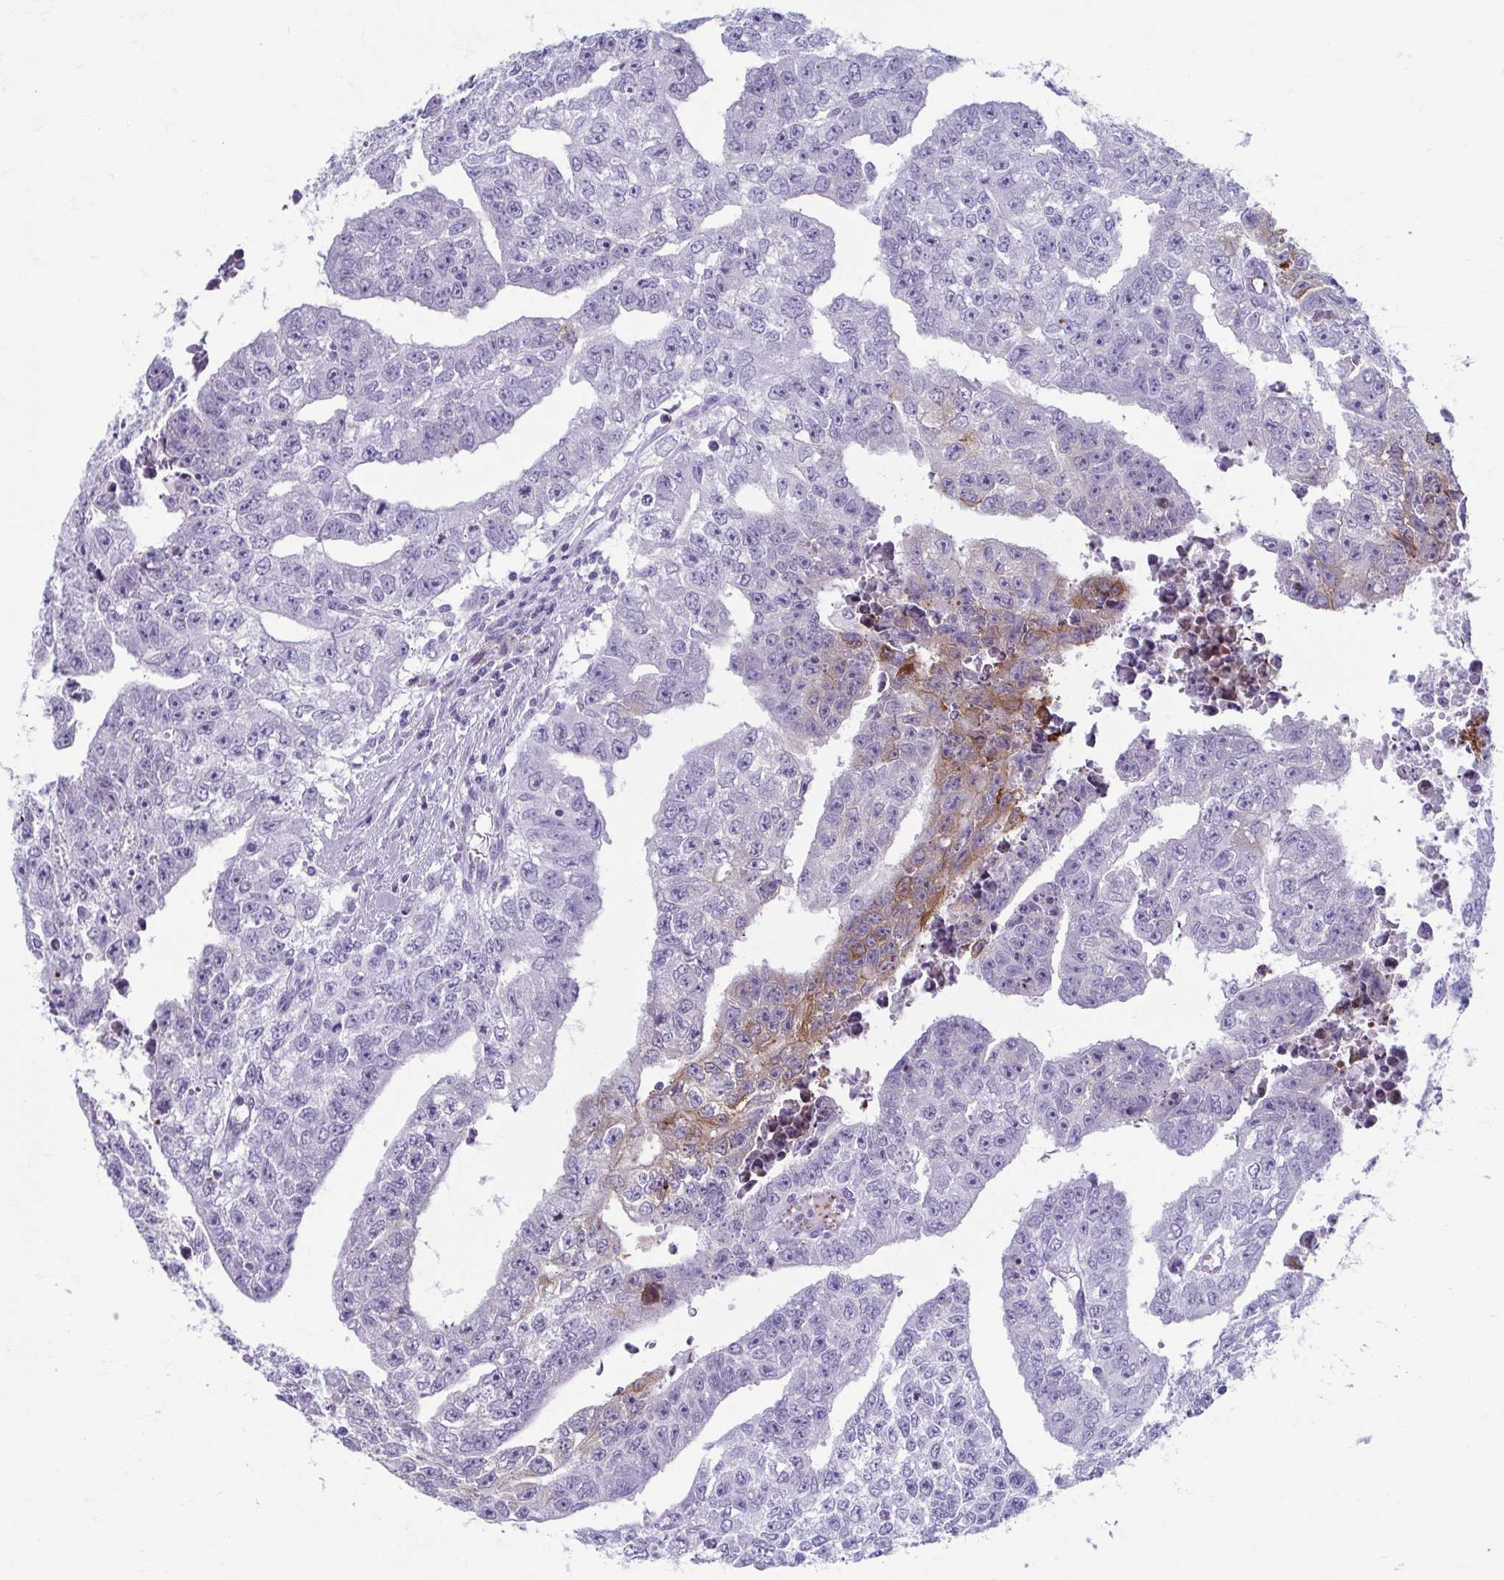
{"staining": {"intensity": "moderate", "quantity": "<25%", "location": "cytoplasmic/membranous"}, "tissue": "testis cancer", "cell_type": "Tumor cells", "image_type": "cancer", "snomed": [{"axis": "morphology", "description": "Carcinoma, Embryonal, NOS"}, {"axis": "morphology", "description": "Teratoma, malignant, NOS"}, {"axis": "topography", "description": "Testis"}], "caption": "Immunohistochemistry (IHC) photomicrograph of testis cancer (teratoma (malignant)) stained for a protein (brown), which reveals low levels of moderate cytoplasmic/membranous expression in about <25% of tumor cells.", "gene": "TCEAL3", "patient": {"sex": "male", "age": 24}}